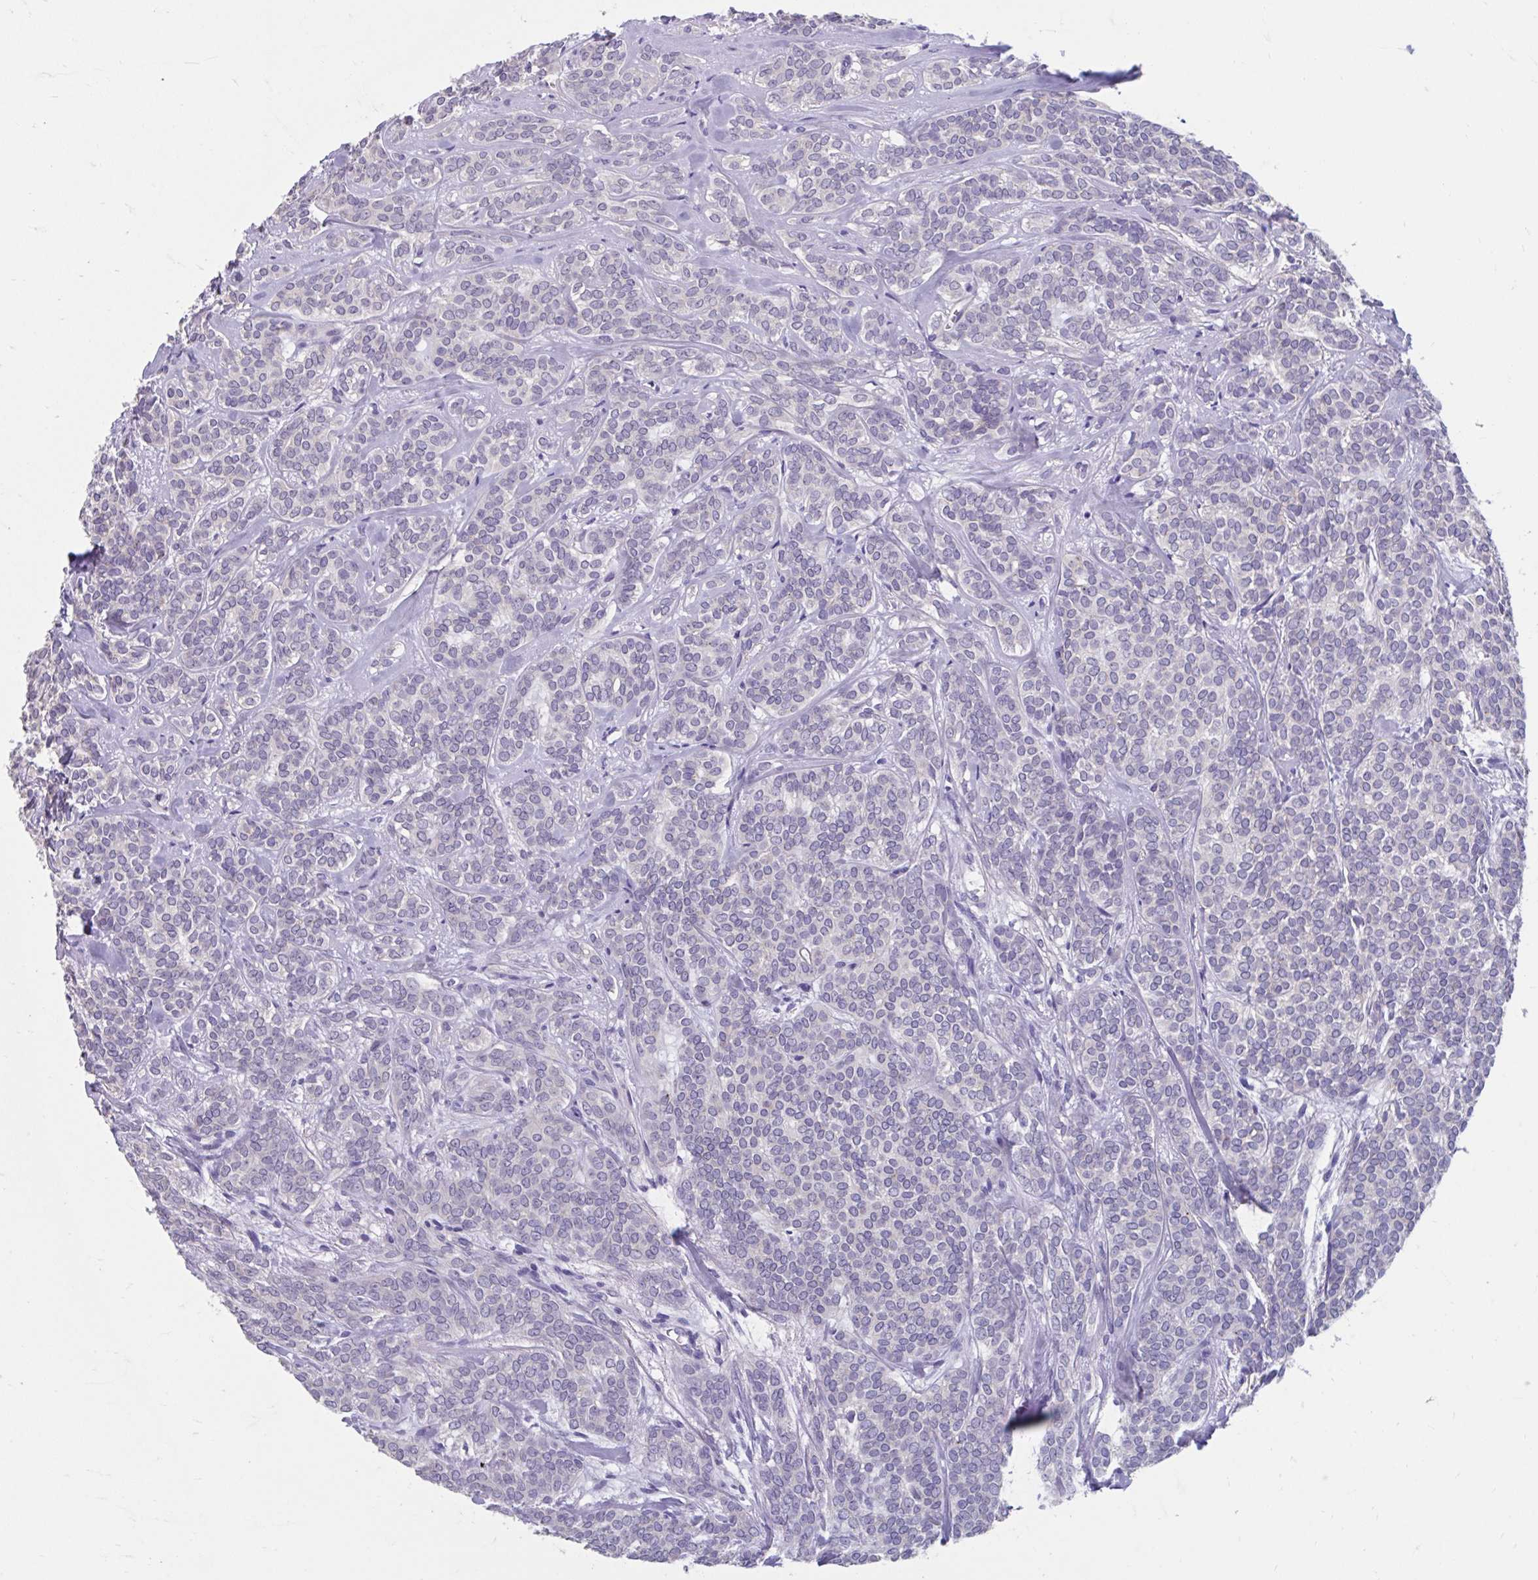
{"staining": {"intensity": "negative", "quantity": "none", "location": "none"}, "tissue": "head and neck cancer", "cell_type": "Tumor cells", "image_type": "cancer", "snomed": [{"axis": "morphology", "description": "Adenocarcinoma, NOS"}, {"axis": "topography", "description": "Head-Neck"}], "caption": "Adenocarcinoma (head and neck) was stained to show a protein in brown. There is no significant positivity in tumor cells.", "gene": "GPR162", "patient": {"sex": "female", "age": 57}}